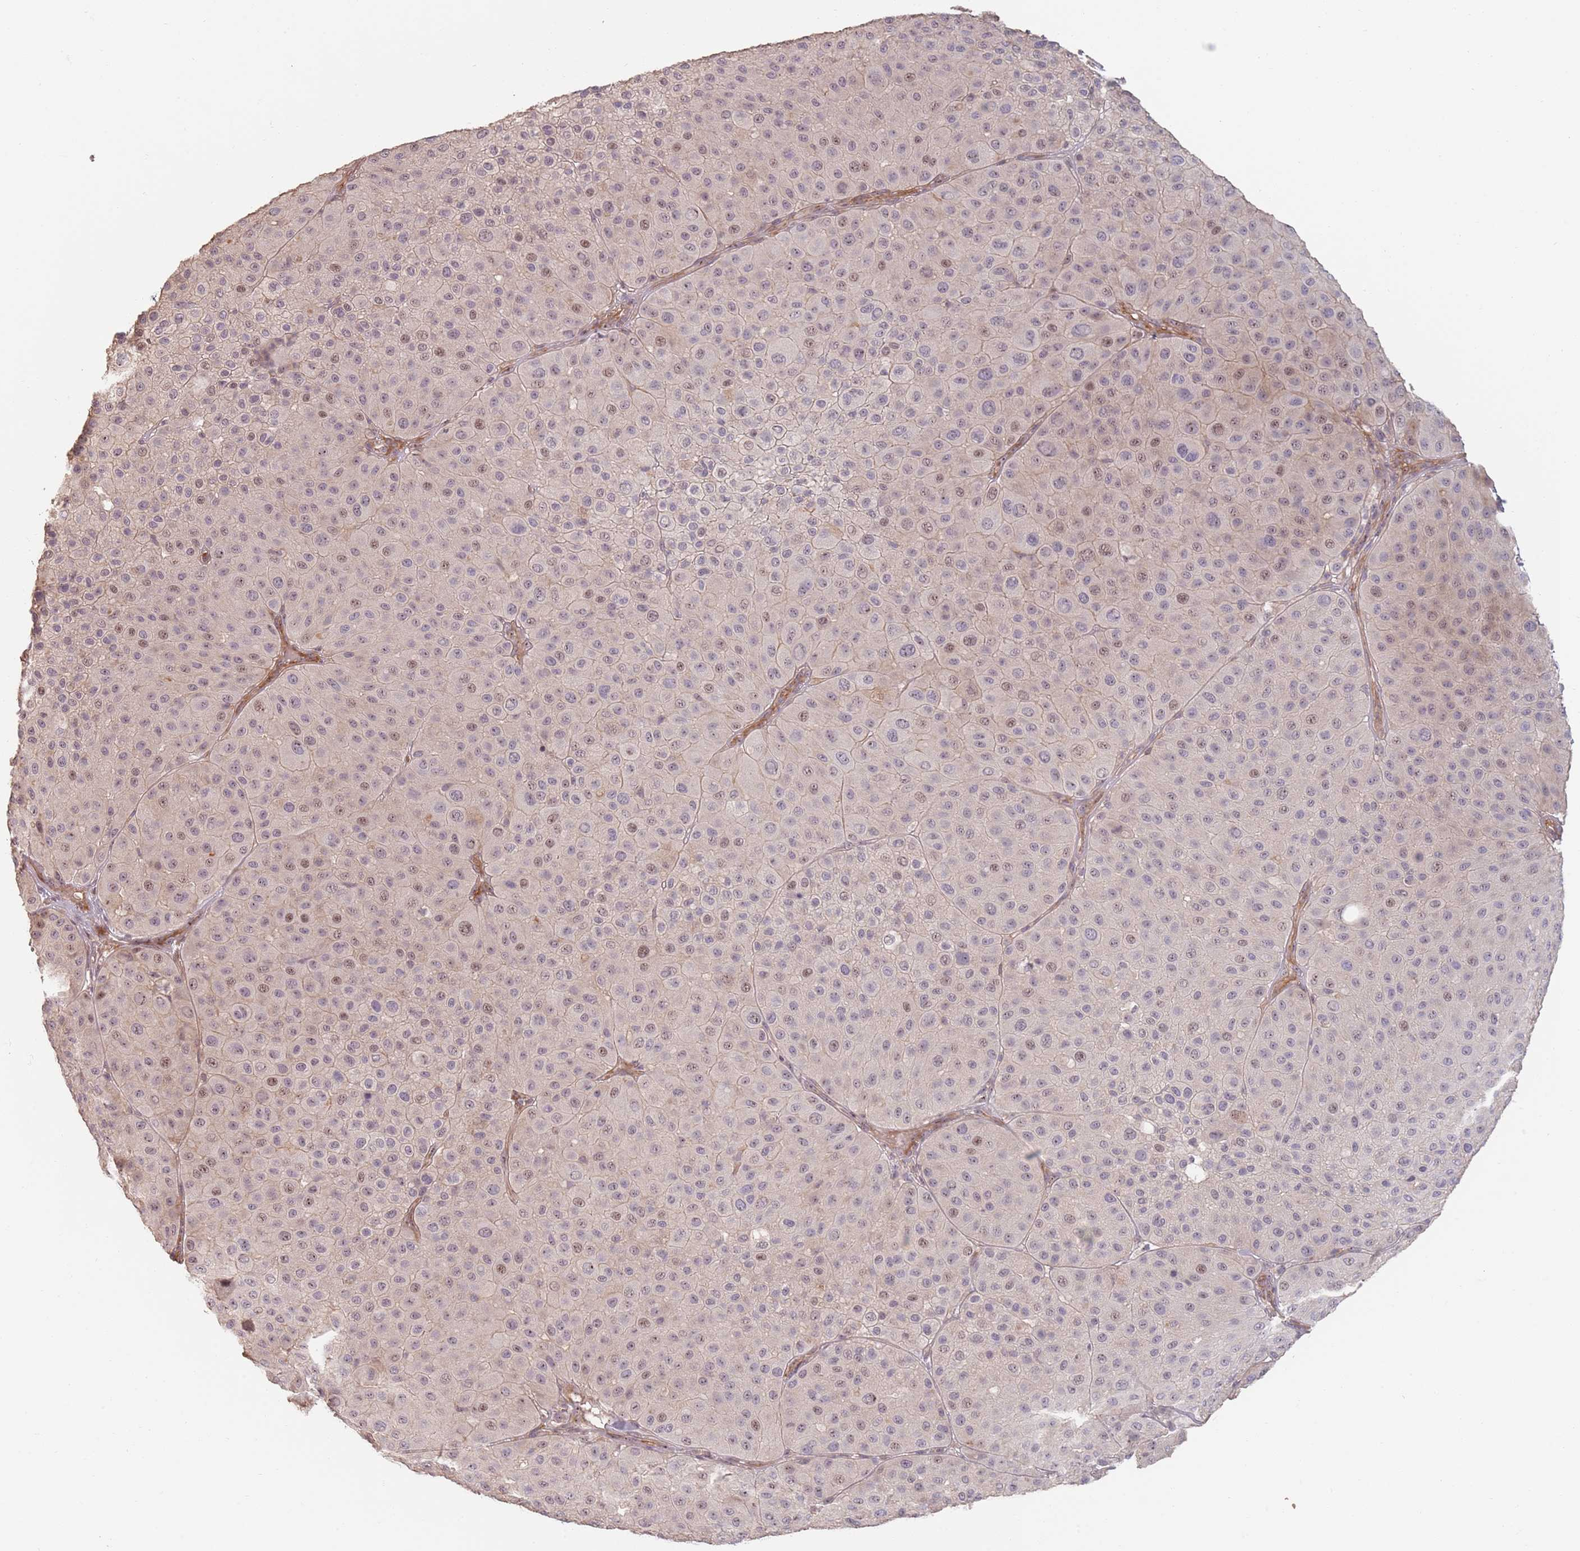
{"staining": {"intensity": "moderate", "quantity": "<25%", "location": "nuclear"}, "tissue": "melanoma", "cell_type": "Tumor cells", "image_type": "cancer", "snomed": [{"axis": "morphology", "description": "Malignant melanoma, Metastatic site"}, {"axis": "topography", "description": "Smooth muscle"}], "caption": "A brown stain highlights moderate nuclear expression of a protein in human melanoma tumor cells. (Stains: DAB in brown, nuclei in blue, Microscopy: brightfield microscopy at high magnification).", "gene": "ADTRP", "patient": {"sex": "male", "age": 41}}